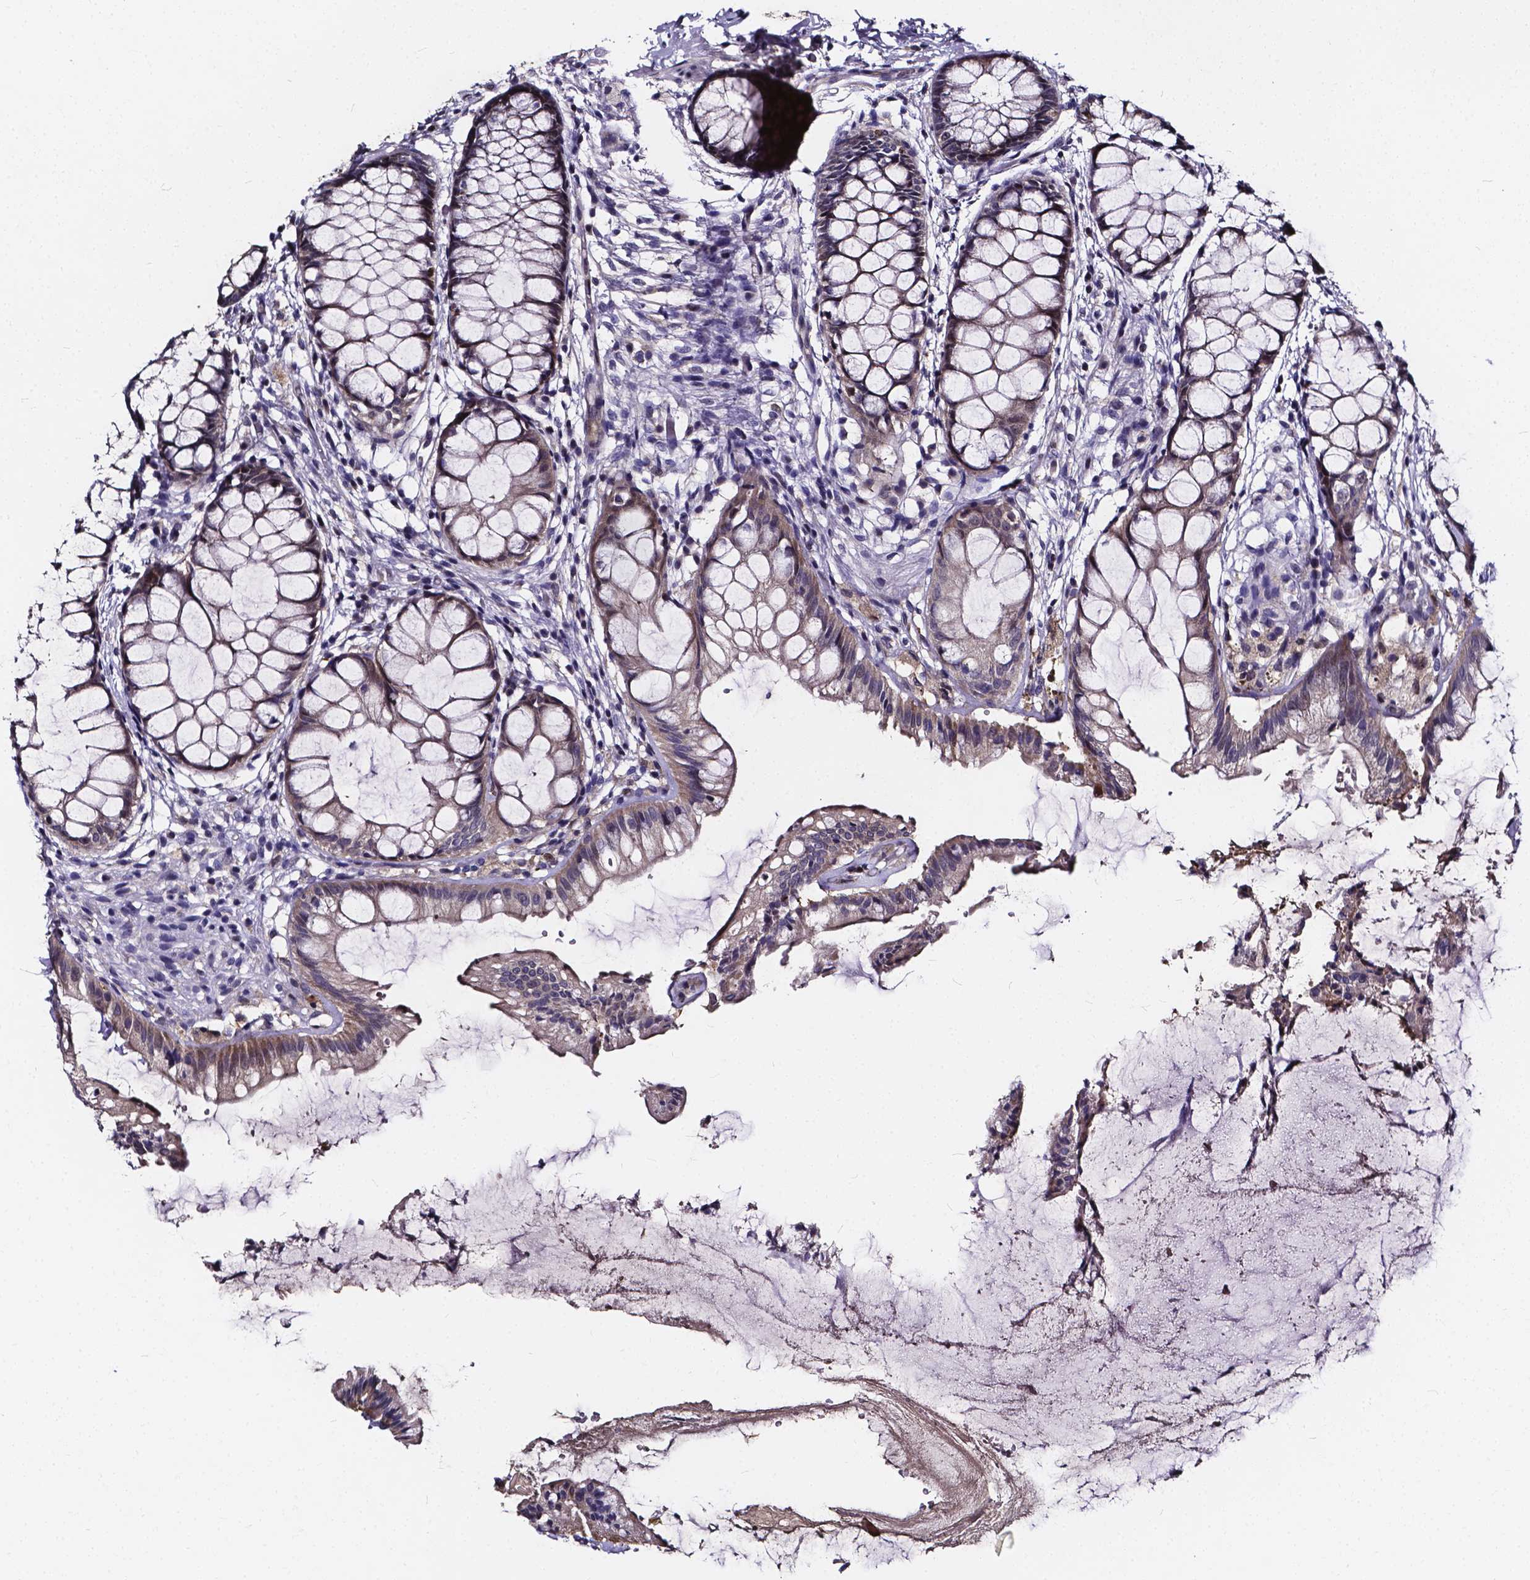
{"staining": {"intensity": "moderate", "quantity": "25%-75%", "location": "cytoplasmic/membranous"}, "tissue": "rectum", "cell_type": "Glandular cells", "image_type": "normal", "snomed": [{"axis": "morphology", "description": "Normal tissue, NOS"}, {"axis": "topography", "description": "Rectum"}], "caption": "A brown stain highlights moderate cytoplasmic/membranous expression of a protein in glandular cells of benign human rectum.", "gene": "SOWAHA", "patient": {"sex": "female", "age": 62}}